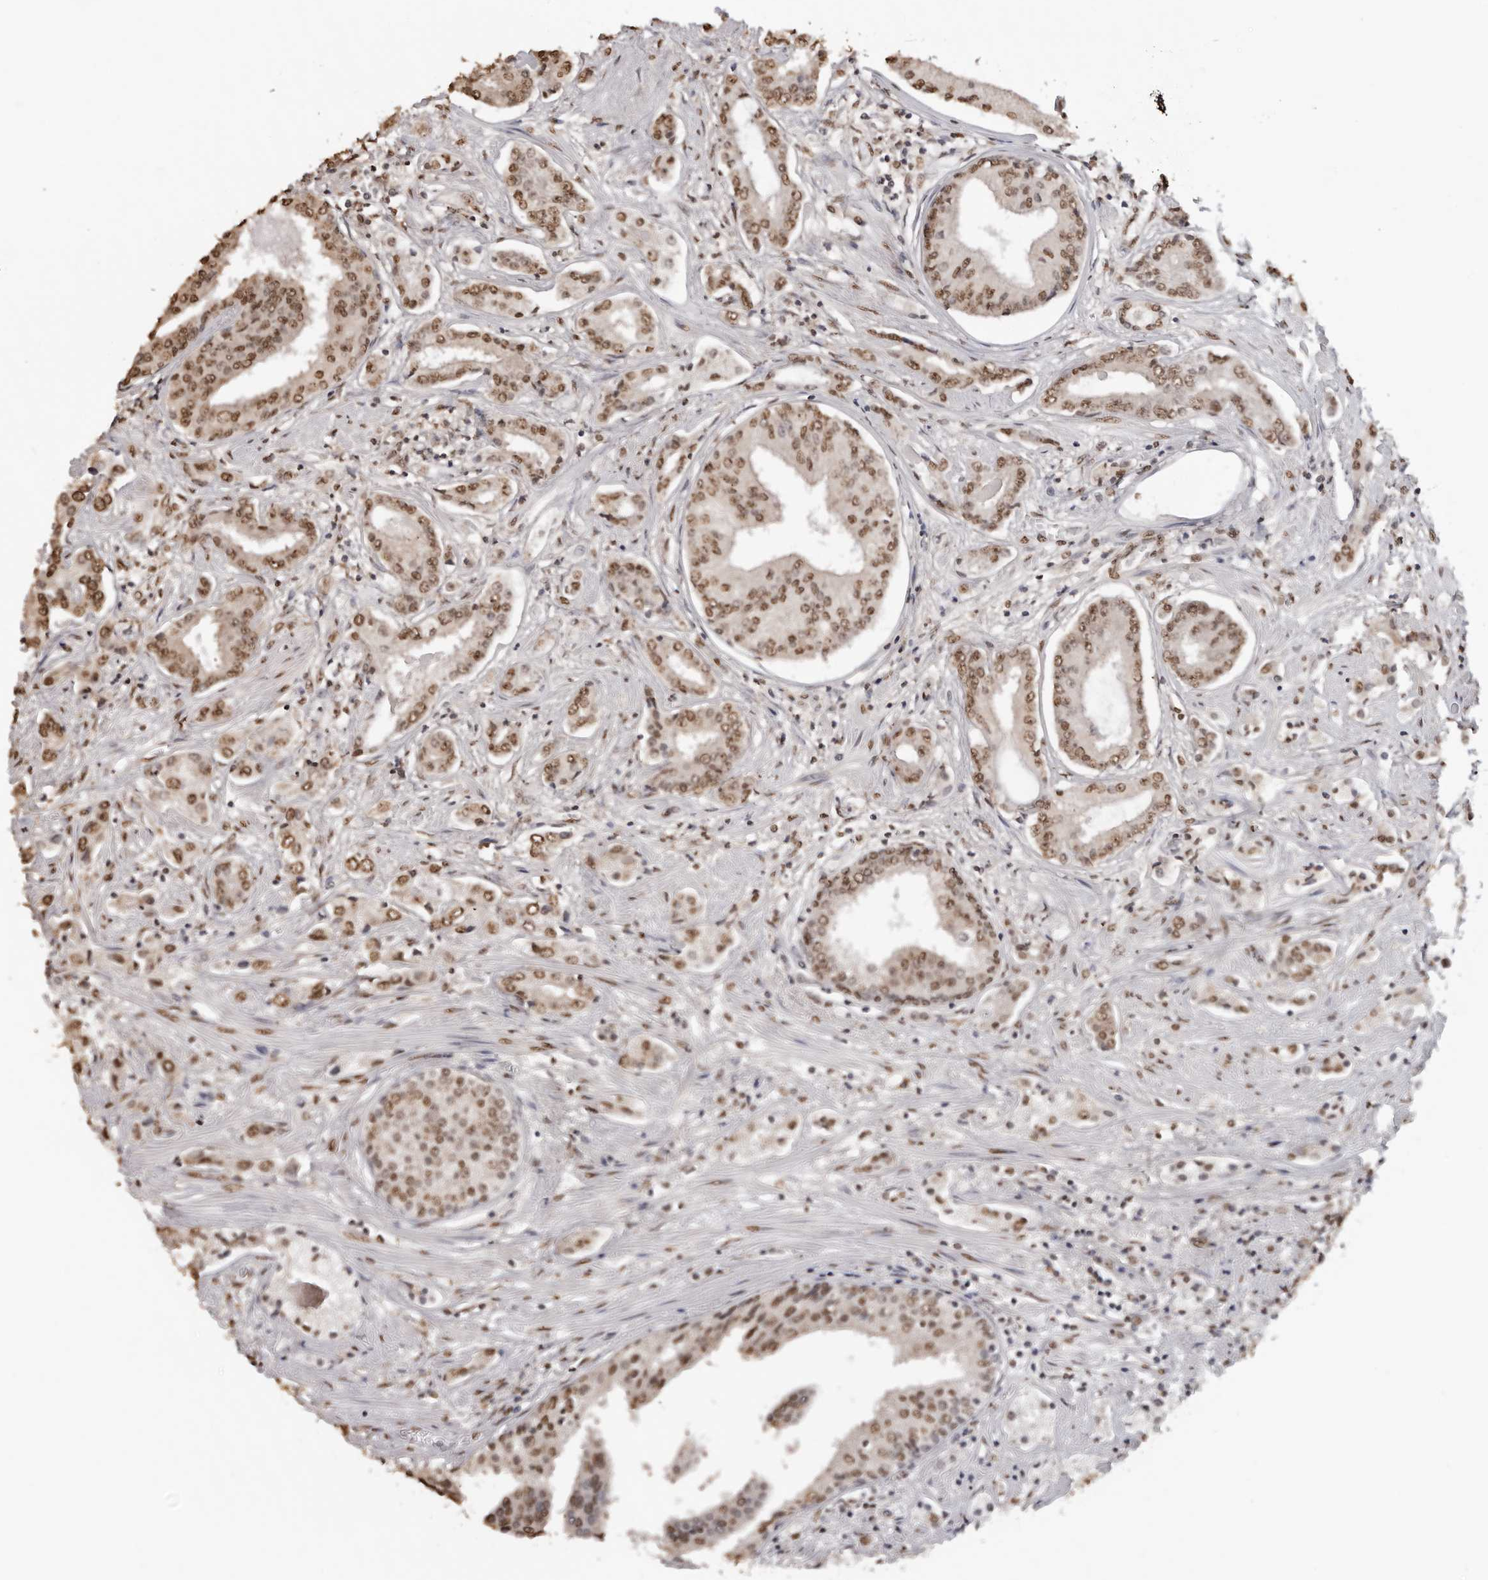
{"staining": {"intensity": "moderate", "quantity": ">75%", "location": "nuclear"}, "tissue": "prostate cancer", "cell_type": "Tumor cells", "image_type": "cancer", "snomed": [{"axis": "morphology", "description": "Adenocarcinoma, High grade"}, {"axis": "topography", "description": "Prostate"}], "caption": "The histopathology image exhibits a brown stain indicating the presence of a protein in the nuclear of tumor cells in adenocarcinoma (high-grade) (prostate).", "gene": "OLIG3", "patient": {"sex": "male", "age": 66}}